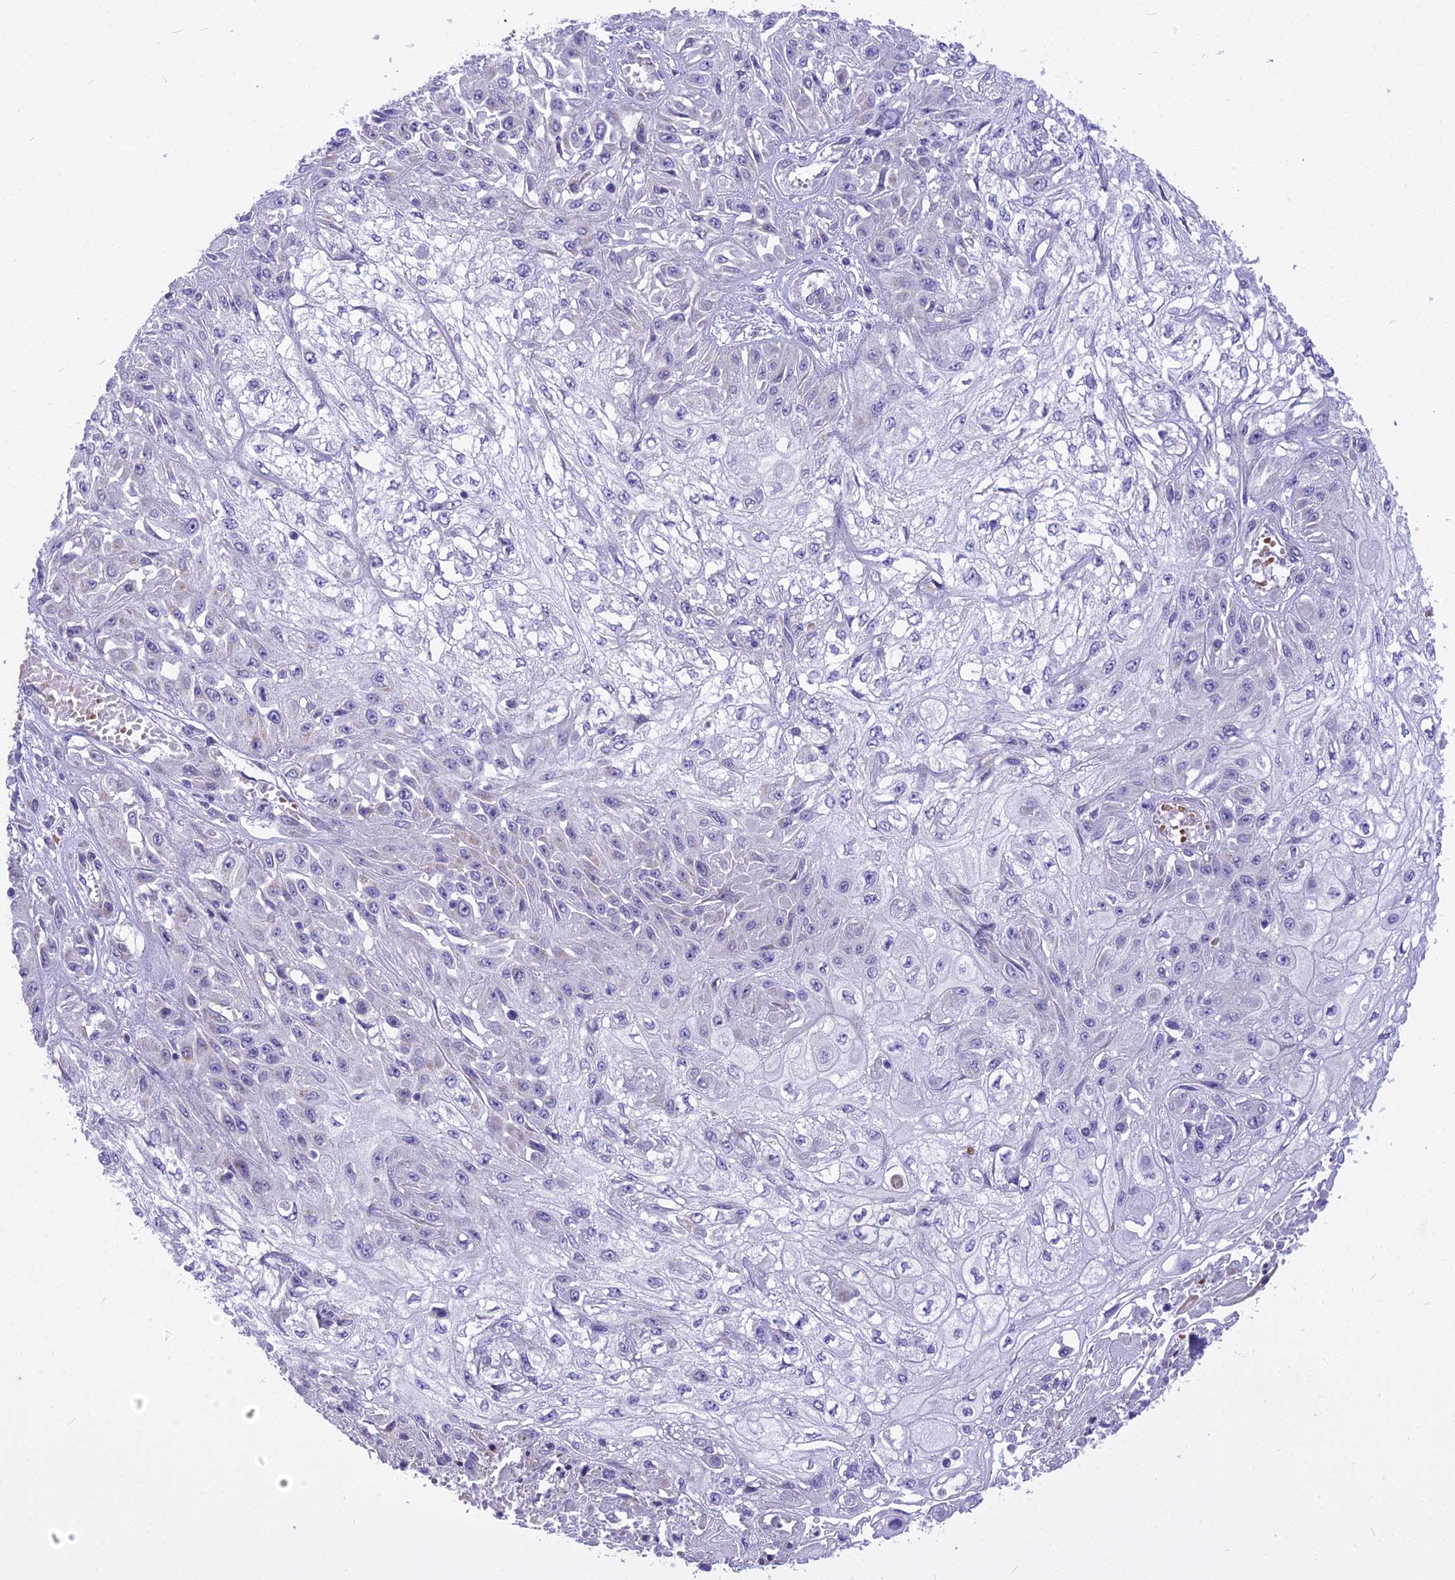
{"staining": {"intensity": "negative", "quantity": "none", "location": "none"}, "tissue": "skin cancer", "cell_type": "Tumor cells", "image_type": "cancer", "snomed": [{"axis": "morphology", "description": "Squamous cell carcinoma, NOS"}, {"axis": "morphology", "description": "Squamous cell carcinoma, metastatic, NOS"}, {"axis": "topography", "description": "Skin"}, {"axis": "topography", "description": "Lymph node"}], "caption": "Histopathology image shows no protein expression in tumor cells of metastatic squamous cell carcinoma (skin) tissue.", "gene": "PCDHB14", "patient": {"sex": "male", "age": 75}}